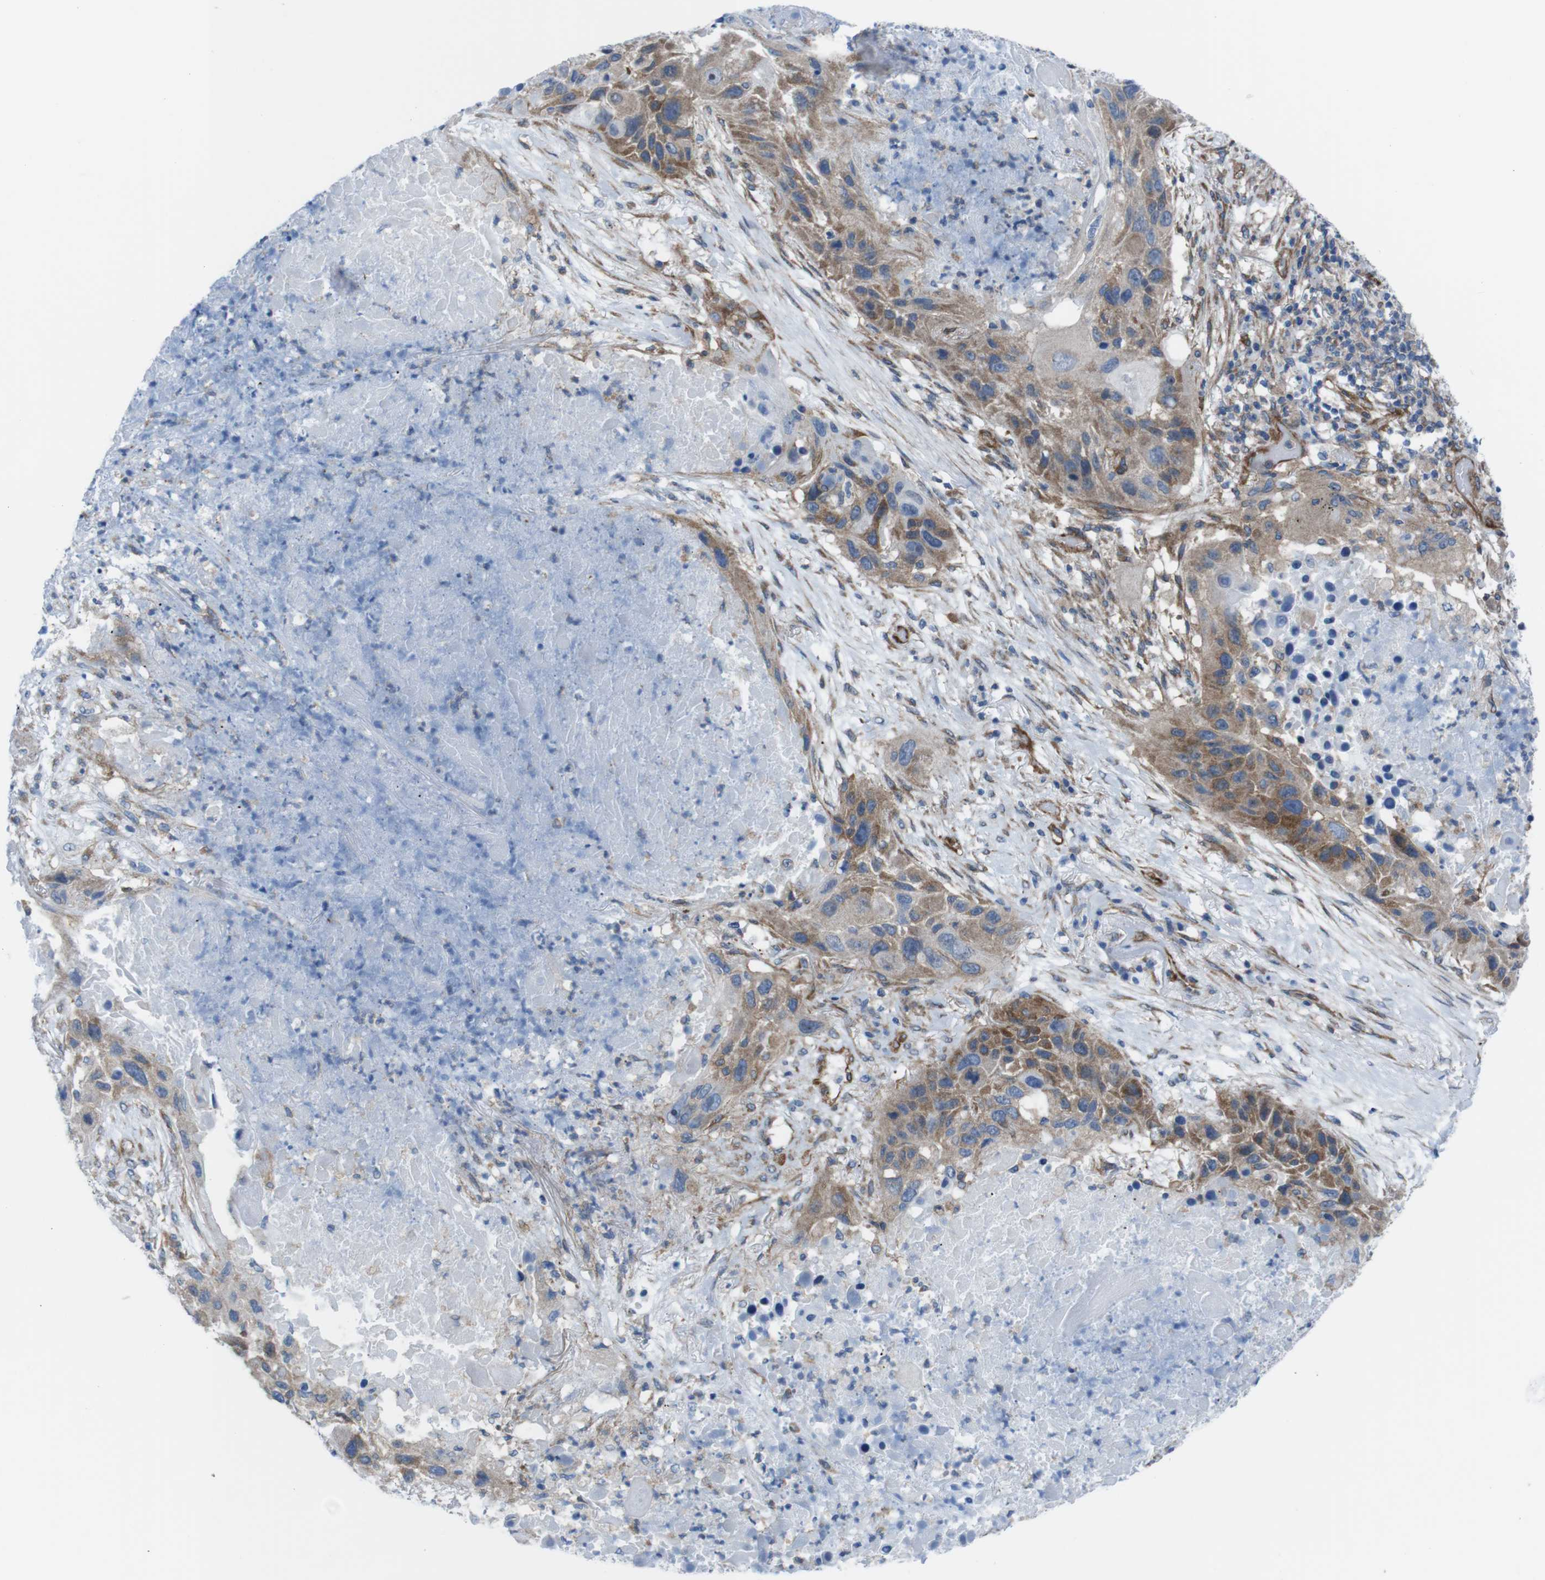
{"staining": {"intensity": "moderate", "quantity": ">75%", "location": "cytoplasmic/membranous"}, "tissue": "lung cancer", "cell_type": "Tumor cells", "image_type": "cancer", "snomed": [{"axis": "morphology", "description": "Squamous cell carcinoma, NOS"}, {"axis": "topography", "description": "Lung"}], "caption": "High-power microscopy captured an IHC photomicrograph of lung cancer (squamous cell carcinoma), revealing moderate cytoplasmic/membranous expression in about >75% of tumor cells.", "gene": "DIAPH2", "patient": {"sex": "male", "age": 57}}